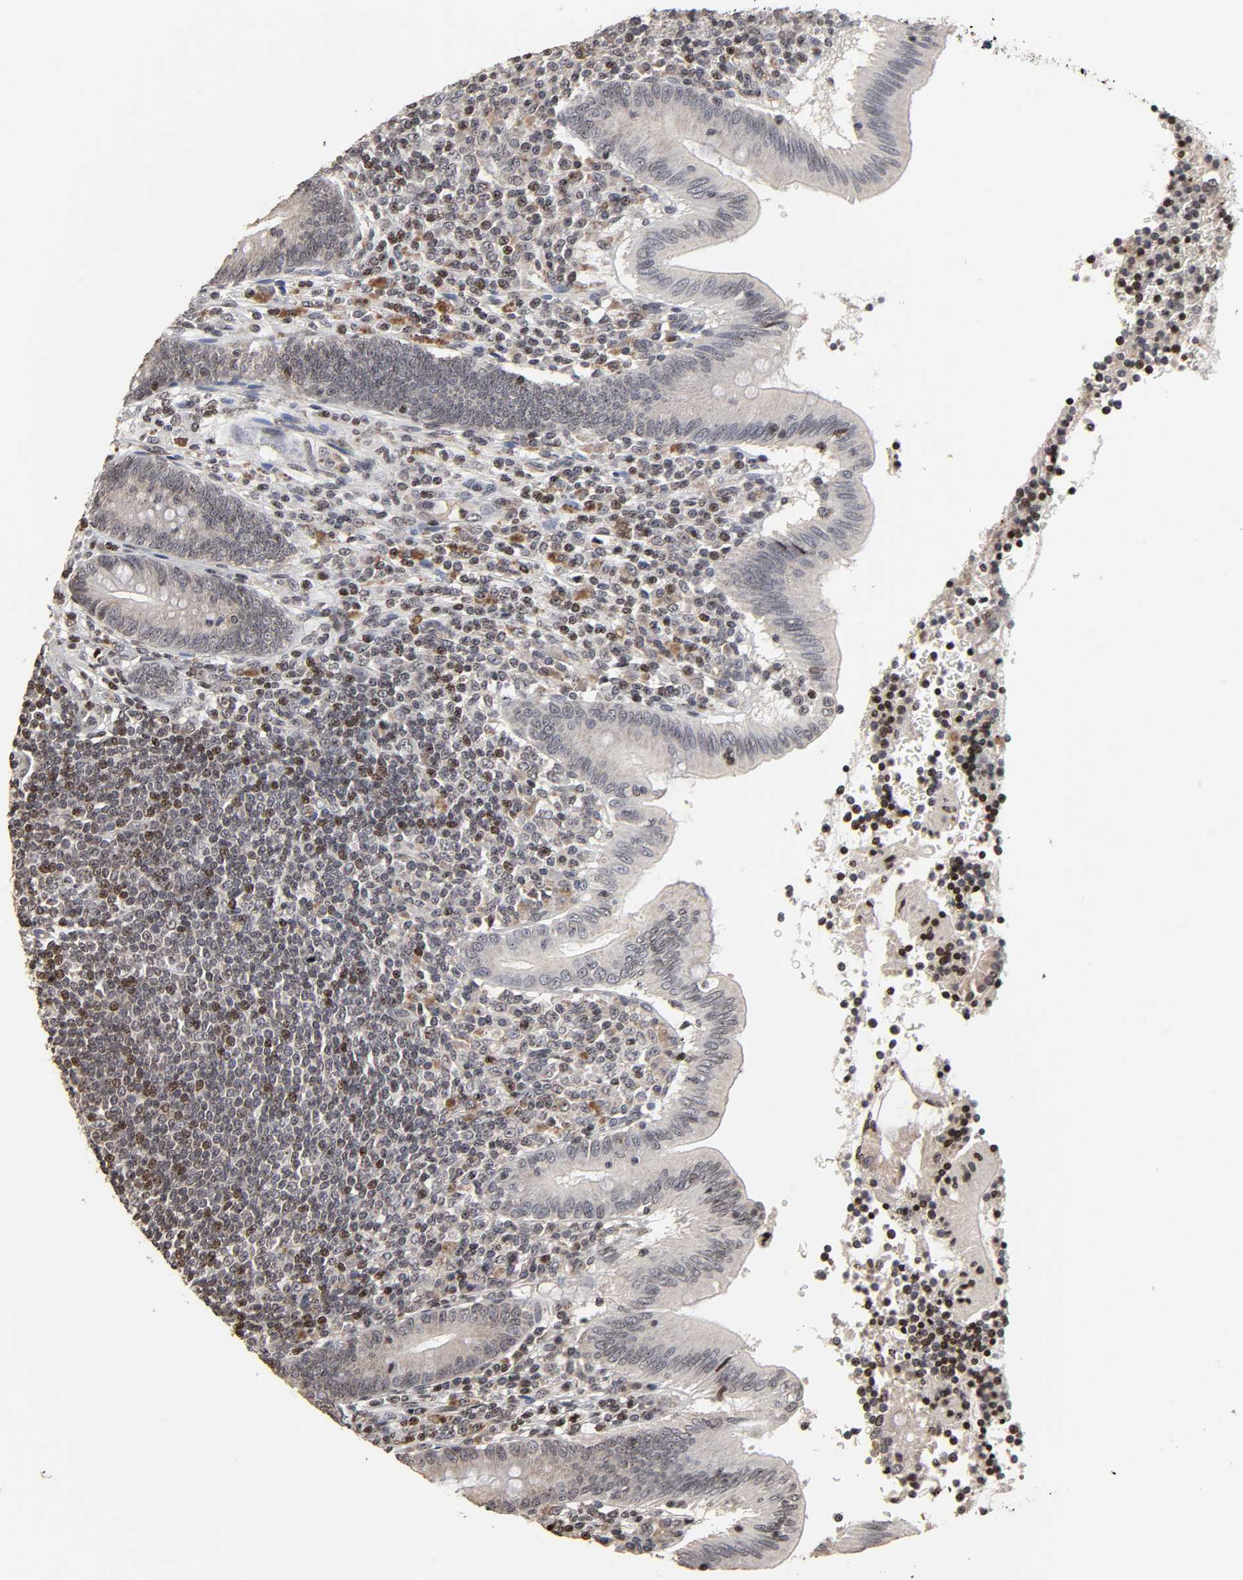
{"staining": {"intensity": "moderate", "quantity": "25%-75%", "location": "nuclear"}, "tissue": "appendix", "cell_type": "Glandular cells", "image_type": "normal", "snomed": [{"axis": "morphology", "description": "Normal tissue, NOS"}, {"axis": "morphology", "description": "Inflammation, NOS"}, {"axis": "topography", "description": "Appendix"}], "caption": "Glandular cells exhibit medium levels of moderate nuclear positivity in approximately 25%-75% of cells in unremarkable human appendix.", "gene": "ZNF473", "patient": {"sex": "male", "age": 46}}